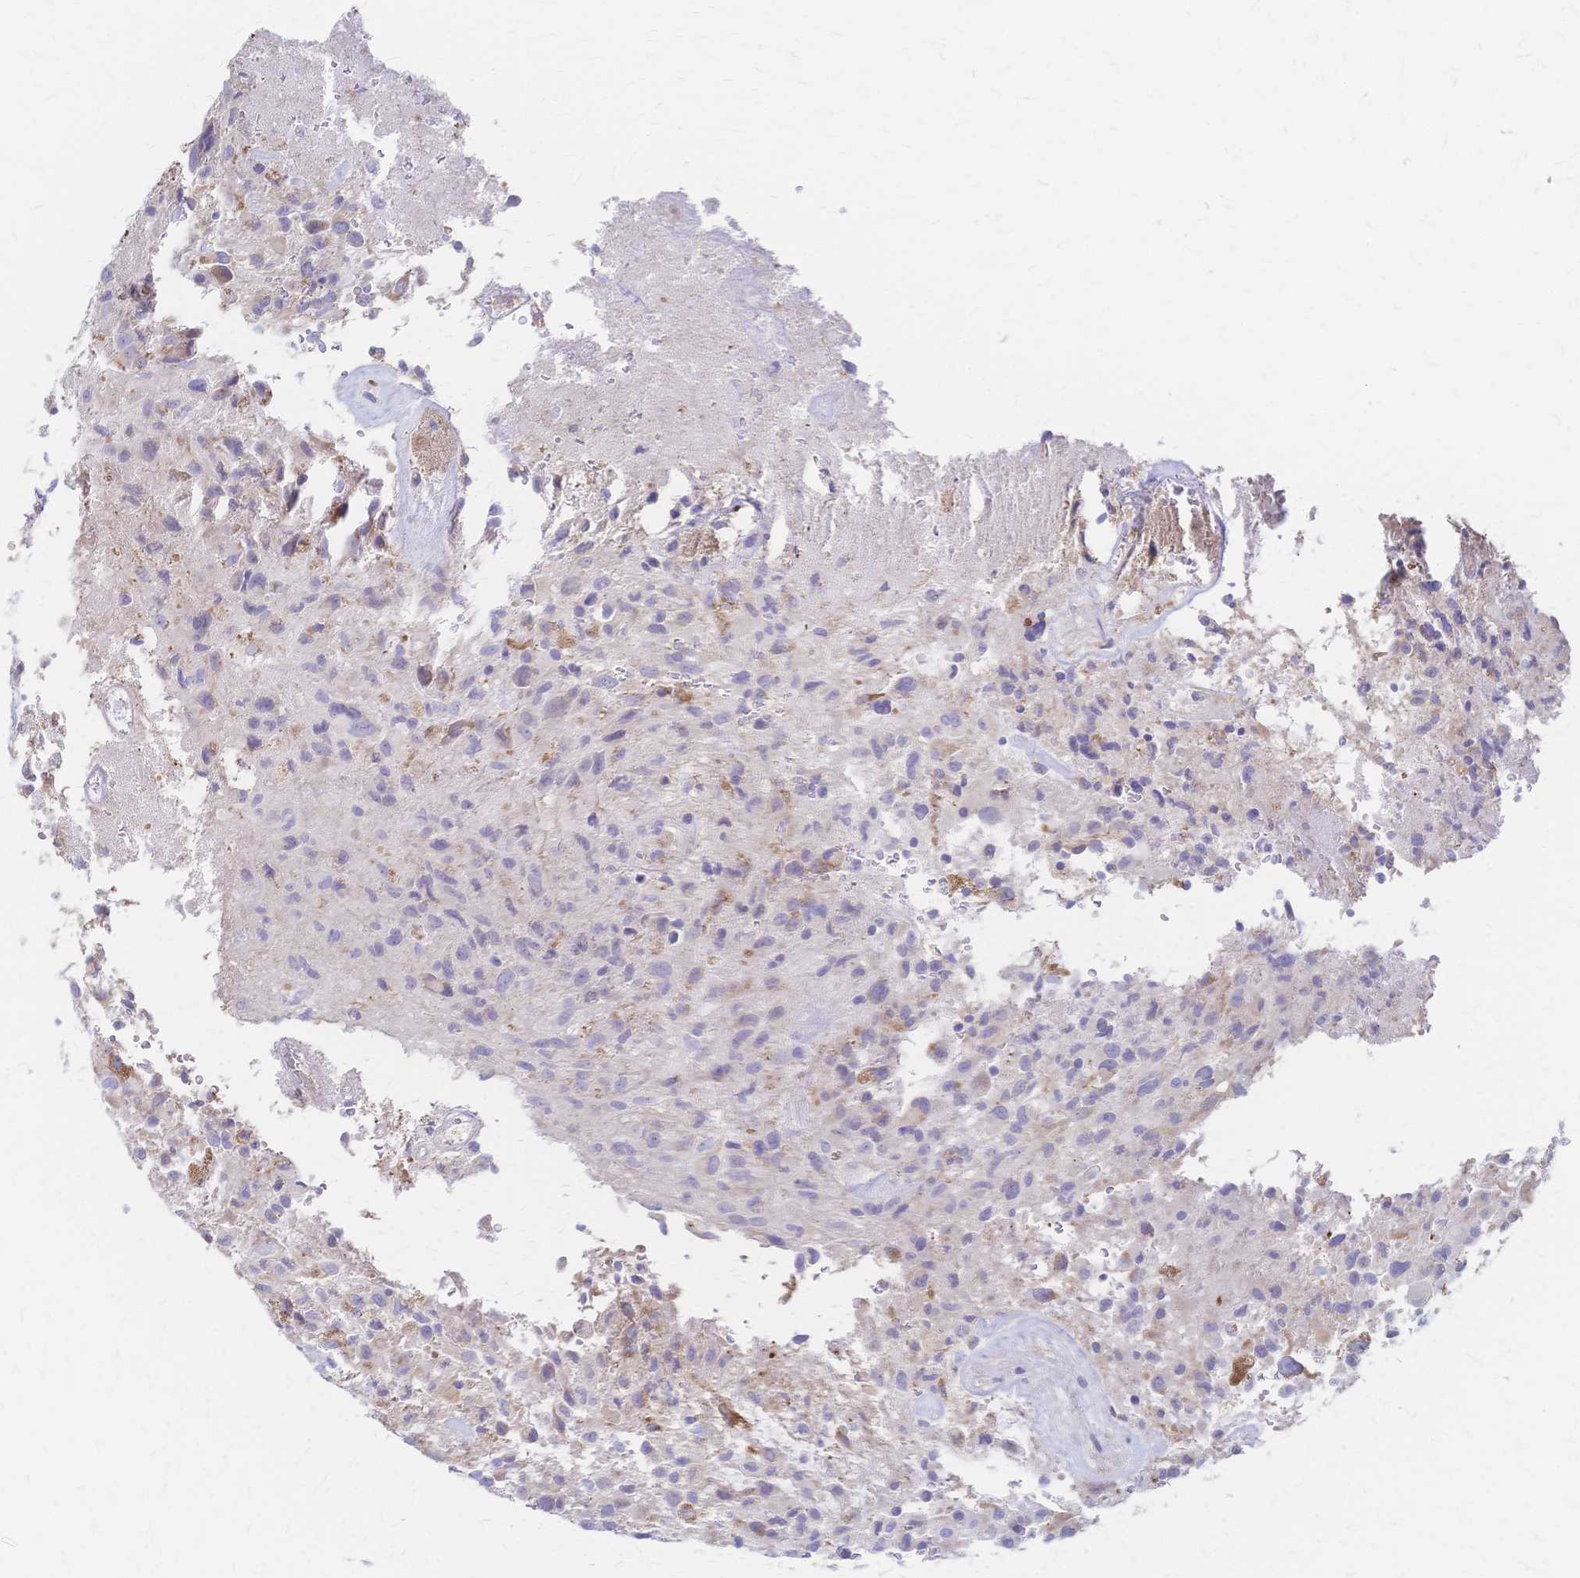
{"staining": {"intensity": "negative", "quantity": "none", "location": "none"}, "tissue": "glioma", "cell_type": "Tumor cells", "image_type": "cancer", "snomed": [{"axis": "morphology", "description": "Glioma, malignant, High grade"}, {"axis": "topography", "description": "Brain"}], "caption": "An image of human high-grade glioma (malignant) is negative for staining in tumor cells.", "gene": "CYB5A", "patient": {"sex": "male", "age": 71}}